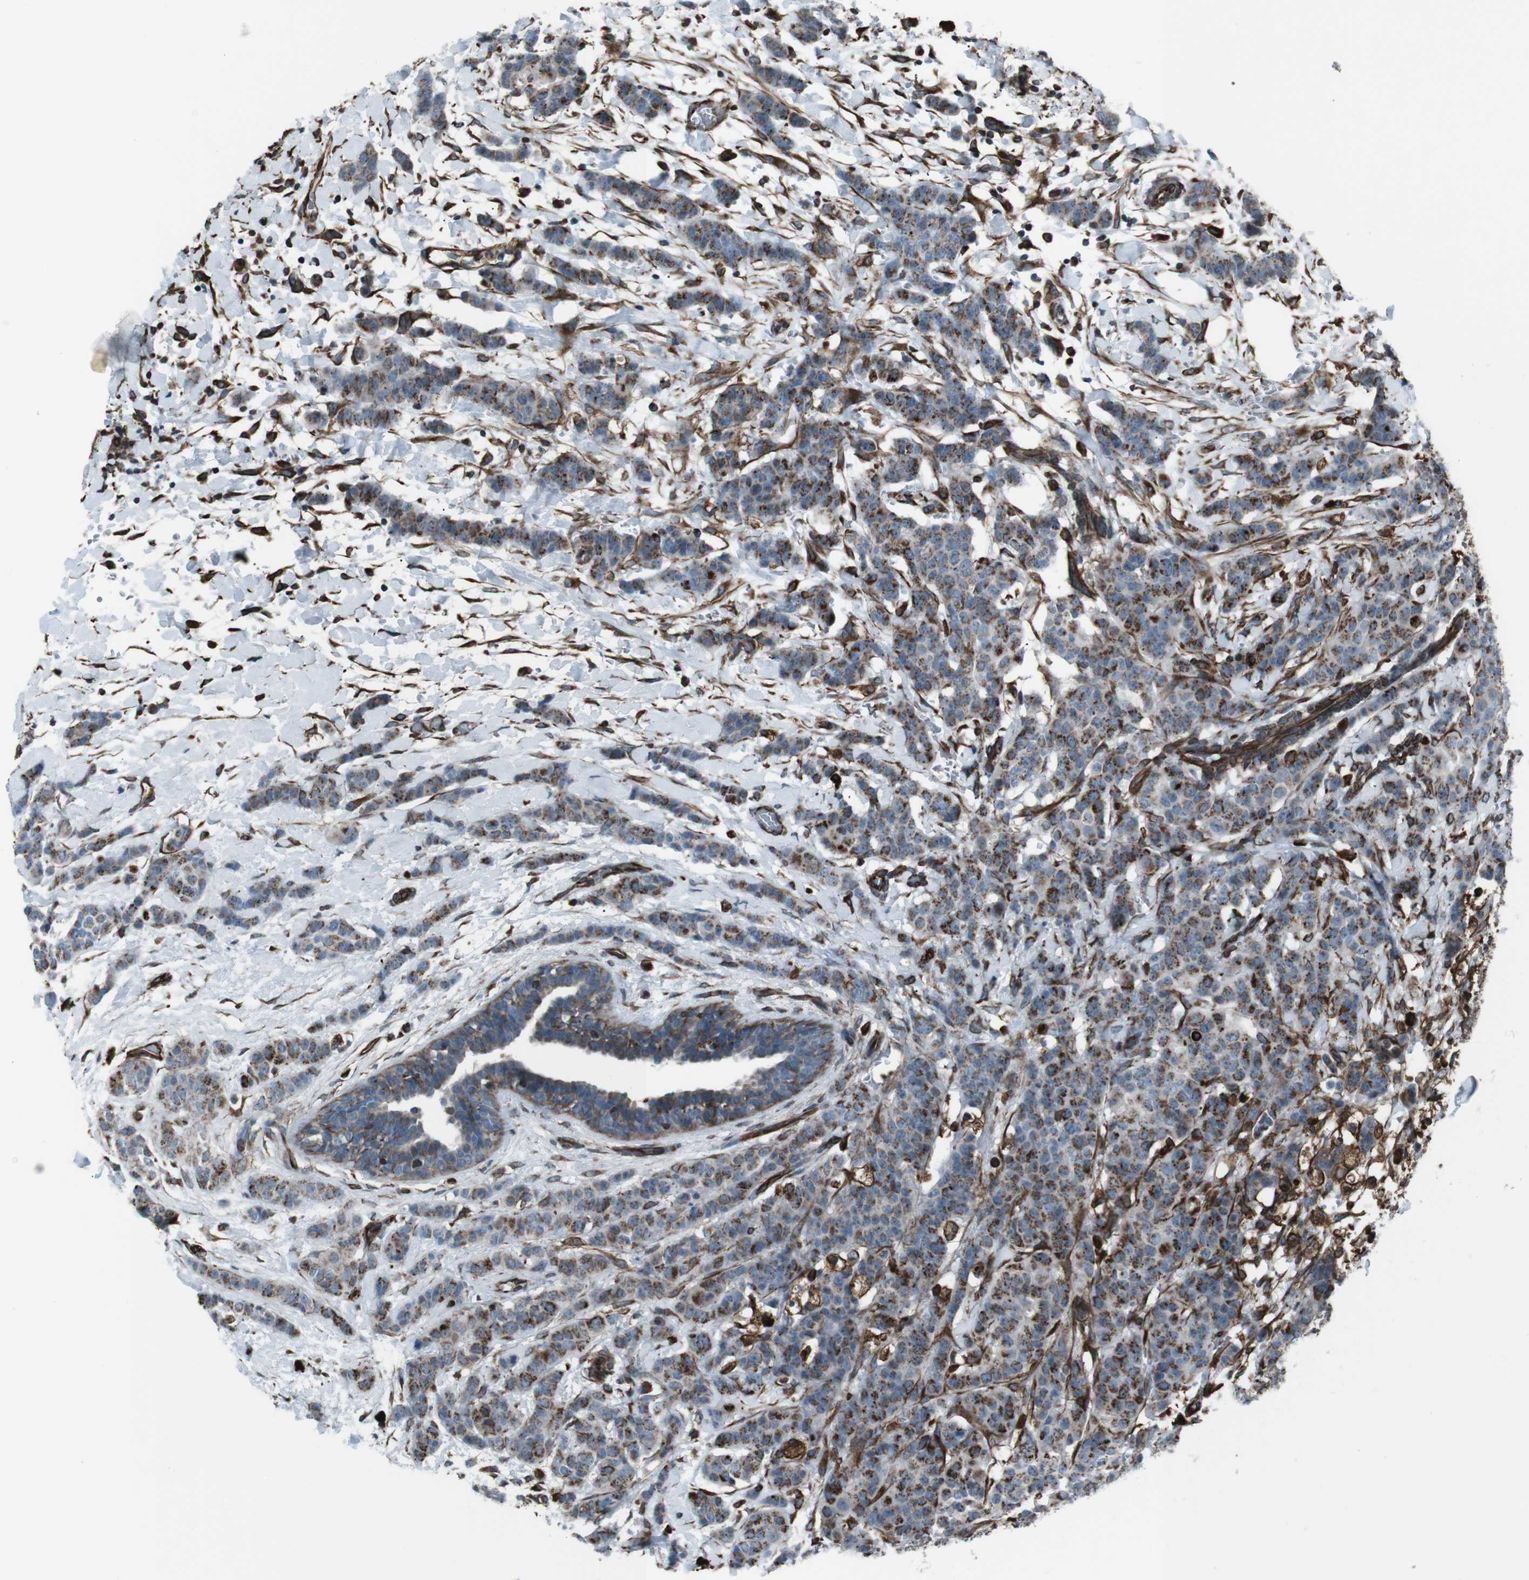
{"staining": {"intensity": "moderate", "quantity": ">75%", "location": "cytoplasmic/membranous"}, "tissue": "breast cancer", "cell_type": "Tumor cells", "image_type": "cancer", "snomed": [{"axis": "morphology", "description": "Normal tissue, NOS"}, {"axis": "morphology", "description": "Duct carcinoma"}, {"axis": "topography", "description": "Breast"}], "caption": "A brown stain labels moderate cytoplasmic/membranous positivity of a protein in breast cancer (infiltrating ductal carcinoma) tumor cells.", "gene": "TMEM141", "patient": {"sex": "female", "age": 40}}